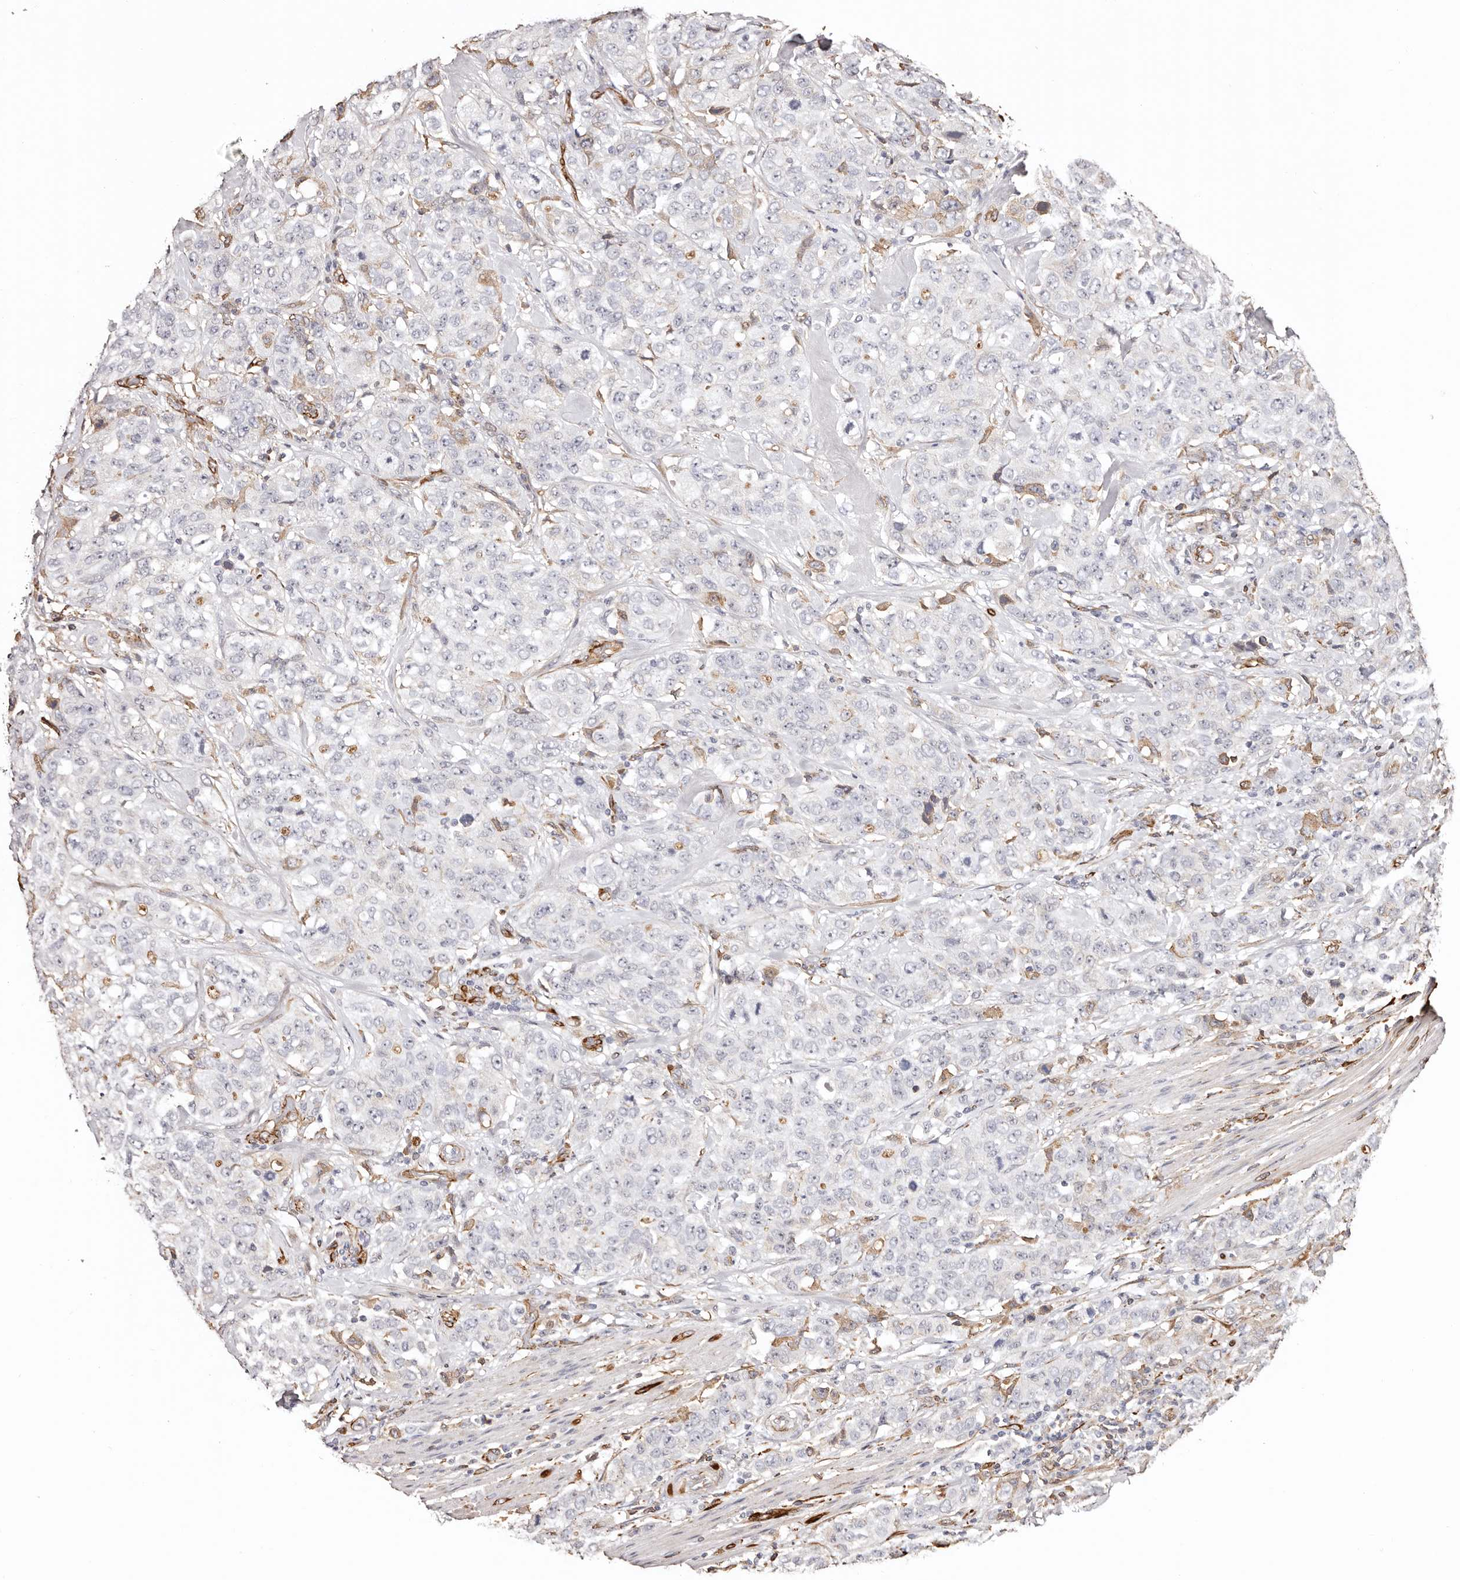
{"staining": {"intensity": "negative", "quantity": "none", "location": "none"}, "tissue": "stomach cancer", "cell_type": "Tumor cells", "image_type": "cancer", "snomed": [{"axis": "morphology", "description": "Adenocarcinoma, NOS"}, {"axis": "topography", "description": "Stomach"}], "caption": "Tumor cells are negative for brown protein staining in adenocarcinoma (stomach).", "gene": "ZNF557", "patient": {"sex": "male", "age": 48}}